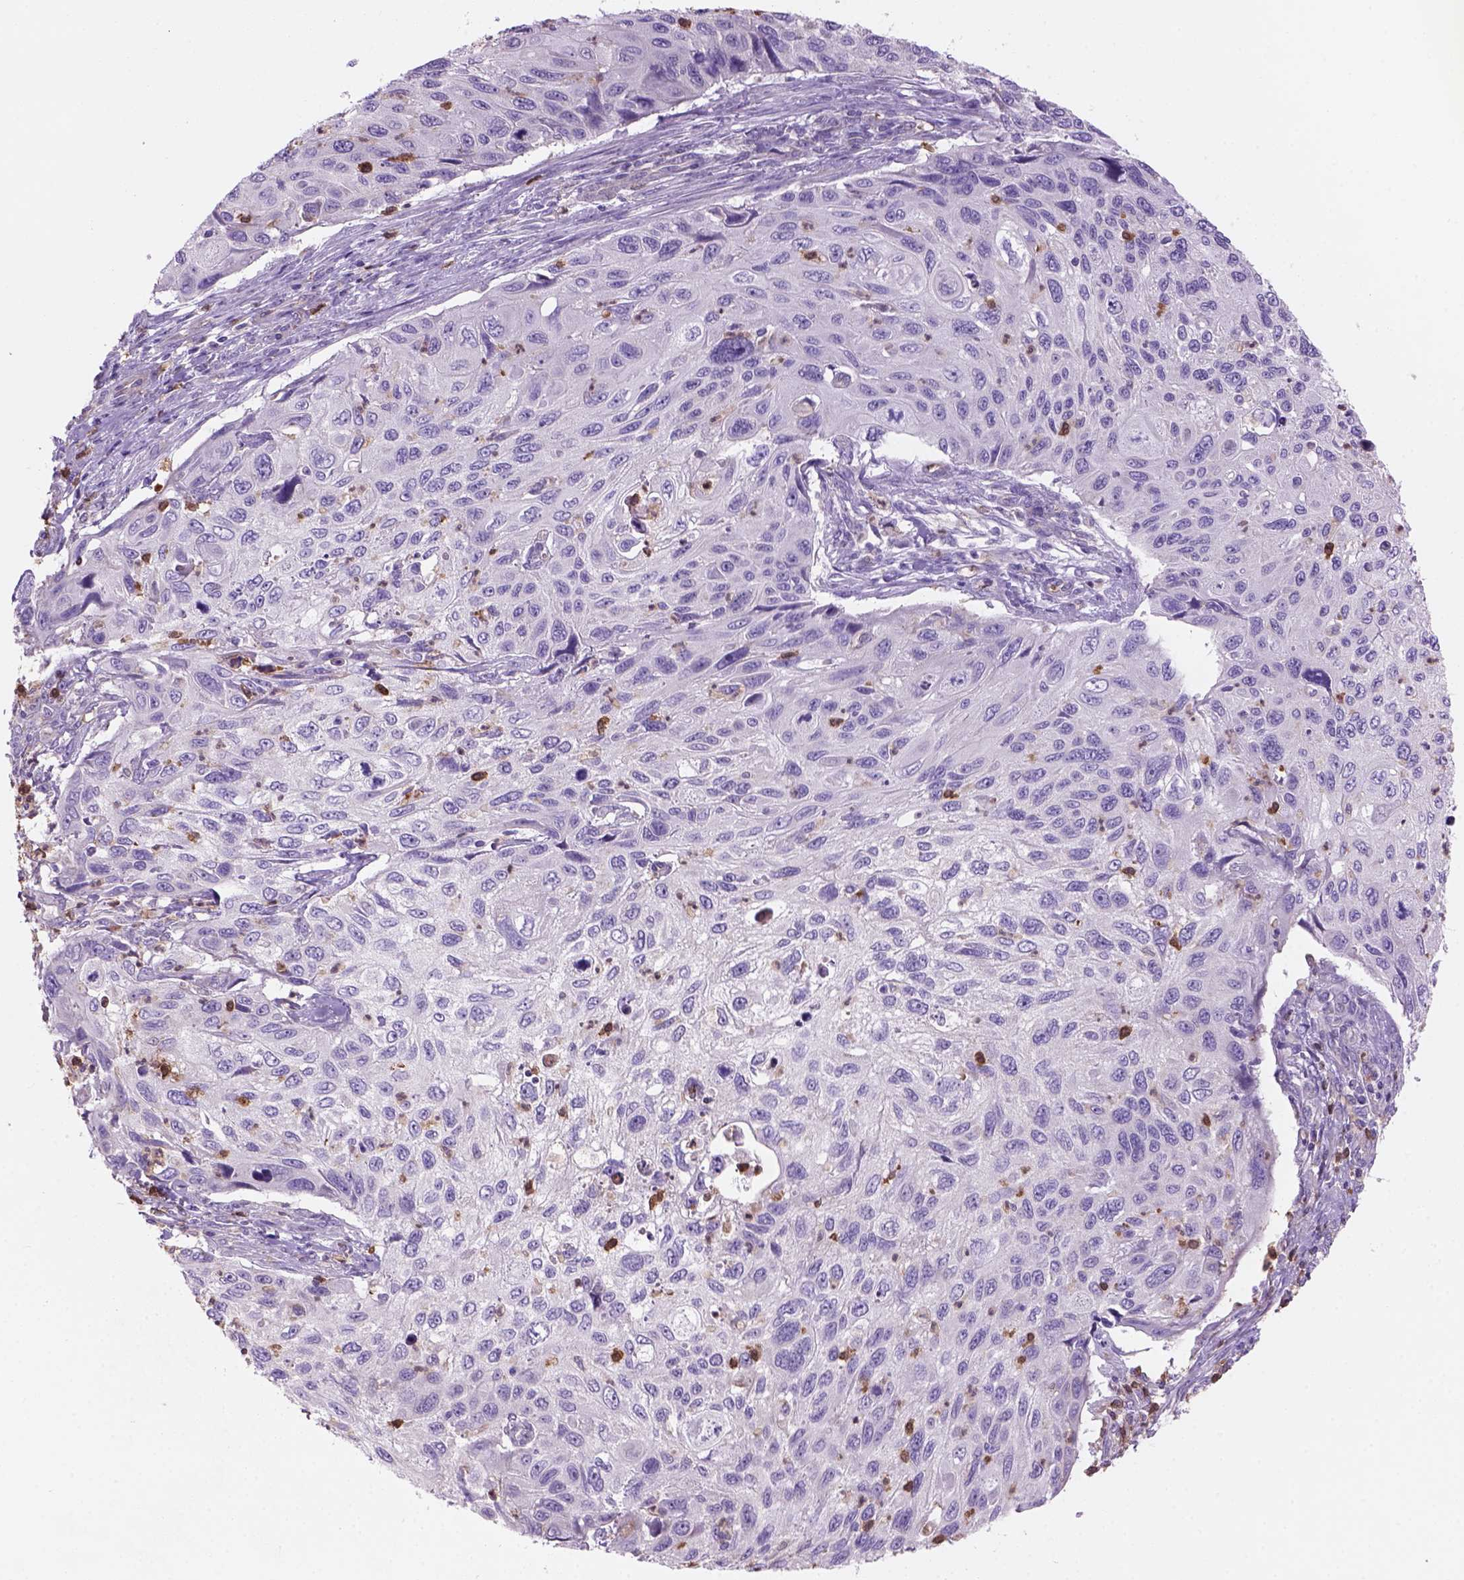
{"staining": {"intensity": "negative", "quantity": "none", "location": "none"}, "tissue": "cervical cancer", "cell_type": "Tumor cells", "image_type": "cancer", "snomed": [{"axis": "morphology", "description": "Squamous cell carcinoma, NOS"}, {"axis": "topography", "description": "Cervix"}], "caption": "Image shows no significant protein staining in tumor cells of squamous cell carcinoma (cervical). Brightfield microscopy of immunohistochemistry stained with DAB (brown) and hematoxylin (blue), captured at high magnification.", "gene": "CD84", "patient": {"sex": "female", "age": 70}}